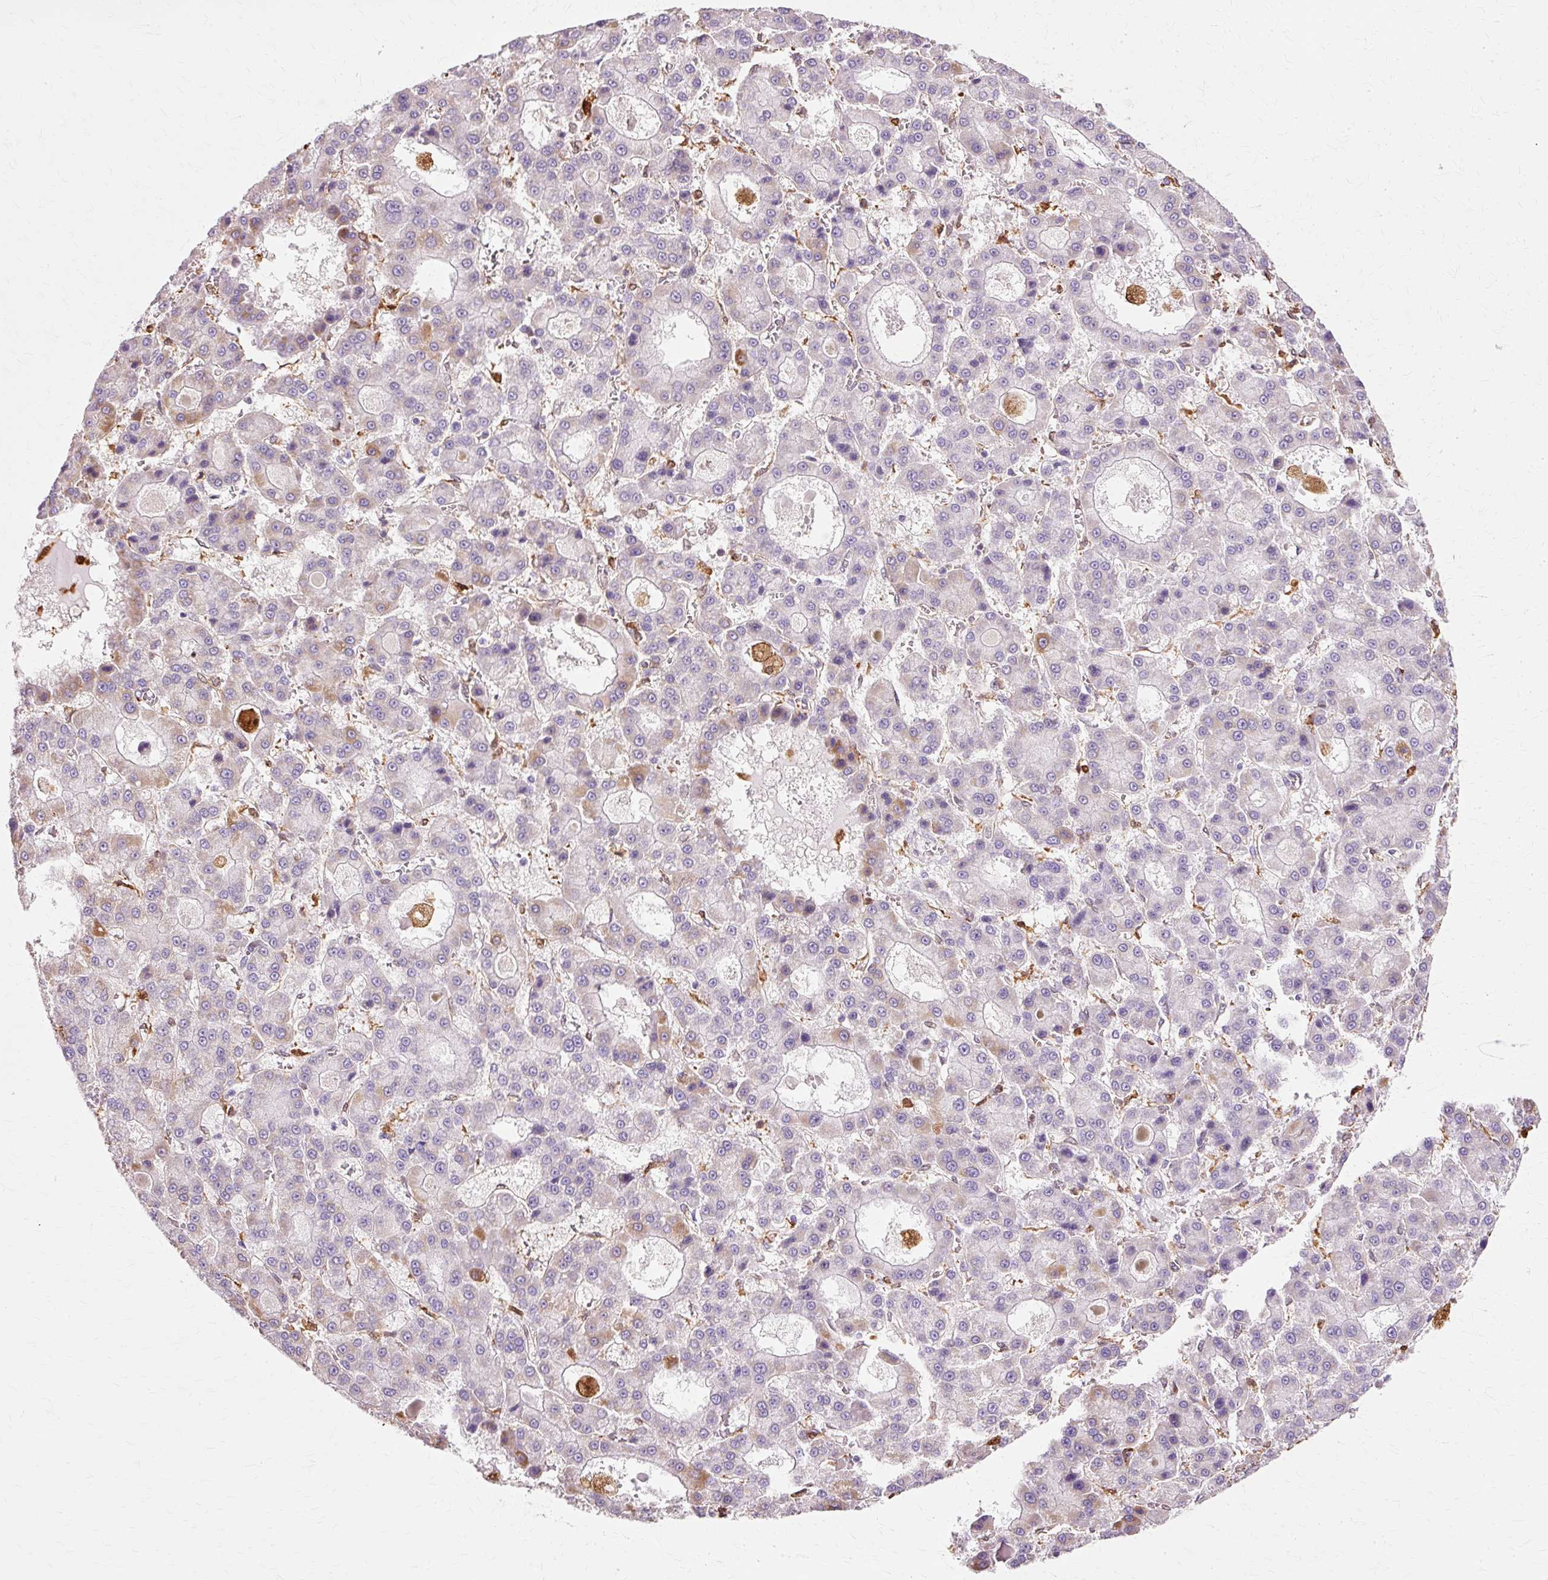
{"staining": {"intensity": "negative", "quantity": "none", "location": "none"}, "tissue": "liver cancer", "cell_type": "Tumor cells", "image_type": "cancer", "snomed": [{"axis": "morphology", "description": "Carcinoma, Hepatocellular, NOS"}, {"axis": "topography", "description": "Liver"}], "caption": "IHC micrograph of liver hepatocellular carcinoma stained for a protein (brown), which exhibits no expression in tumor cells.", "gene": "GPX1", "patient": {"sex": "male", "age": 70}}